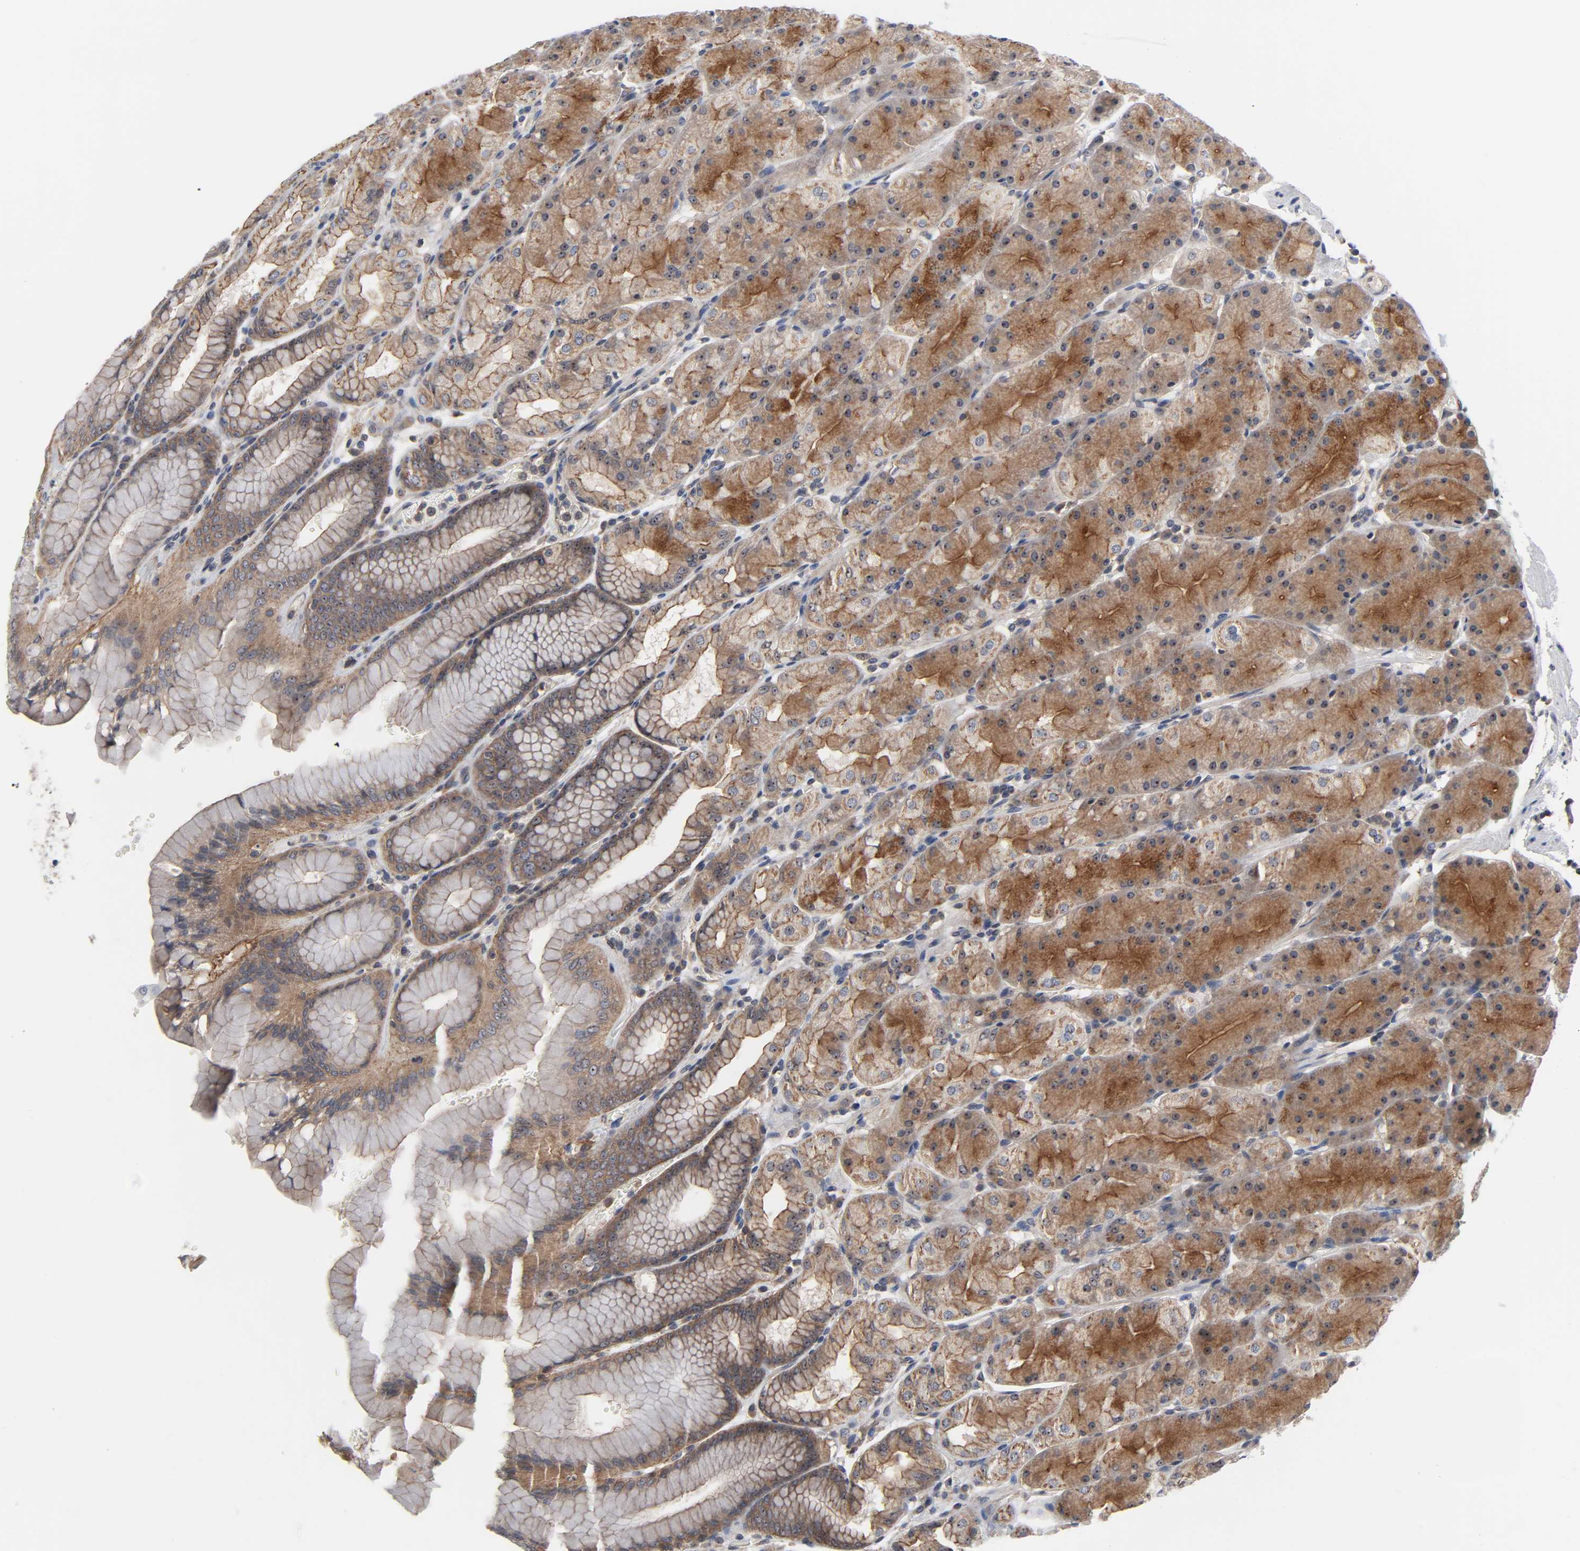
{"staining": {"intensity": "moderate", "quantity": ">75%", "location": "cytoplasmic/membranous,nuclear"}, "tissue": "stomach", "cell_type": "Glandular cells", "image_type": "normal", "snomed": [{"axis": "morphology", "description": "Normal tissue, NOS"}, {"axis": "topography", "description": "Stomach, upper"}, {"axis": "topography", "description": "Stomach"}], "caption": "High-power microscopy captured an IHC image of benign stomach, revealing moderate cytoplasmic/membranous,nuclear staining in about >75% of glandular cells.", "gene": "DDX10", "patient": {"sex": "male", "age": 76}}